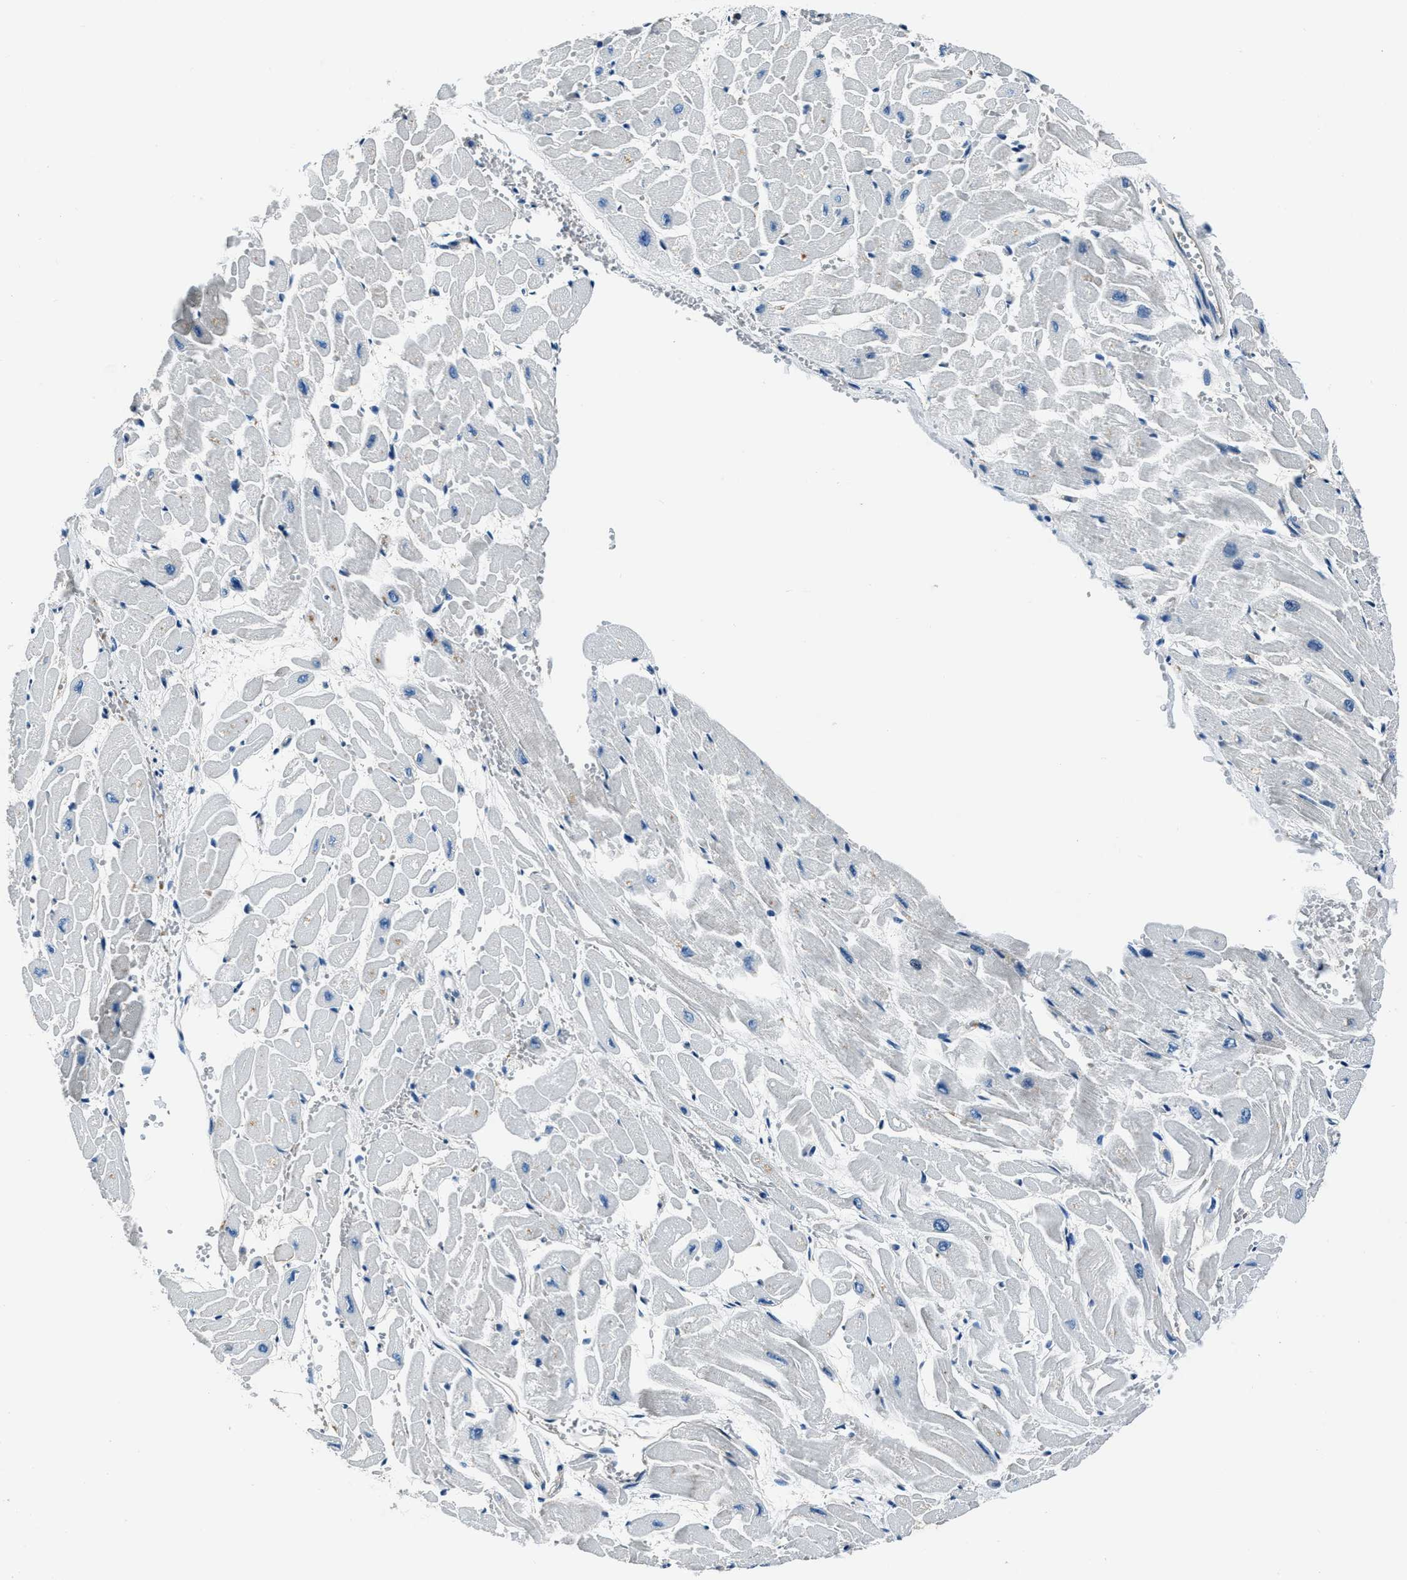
{"staining": {"intensity": "negative", "quantity": "none", "location": "none"}, "tissue": "heart muscle", "cell_type": "Cardiomyocytes", "image_type": "normal", "snomed": [{"axis": "morphology", "description": "Normal tissue, NOS"}, {"axis": "topography", "description": "Heart"}], "caption": "A high-resolution histopathology image shows immunohistochemistry staining of normal heart muscle, which shows no significant staining in cardiomyocytes. Brightfield microscopy of immunohistochemistry stained with DAB (3,3'-diaminobenzidine) (brown) and hematoxylin (blue), captured at high magnification.", "gene": "PTPDC1", "patient": {"sex": "male", "age": 45}}